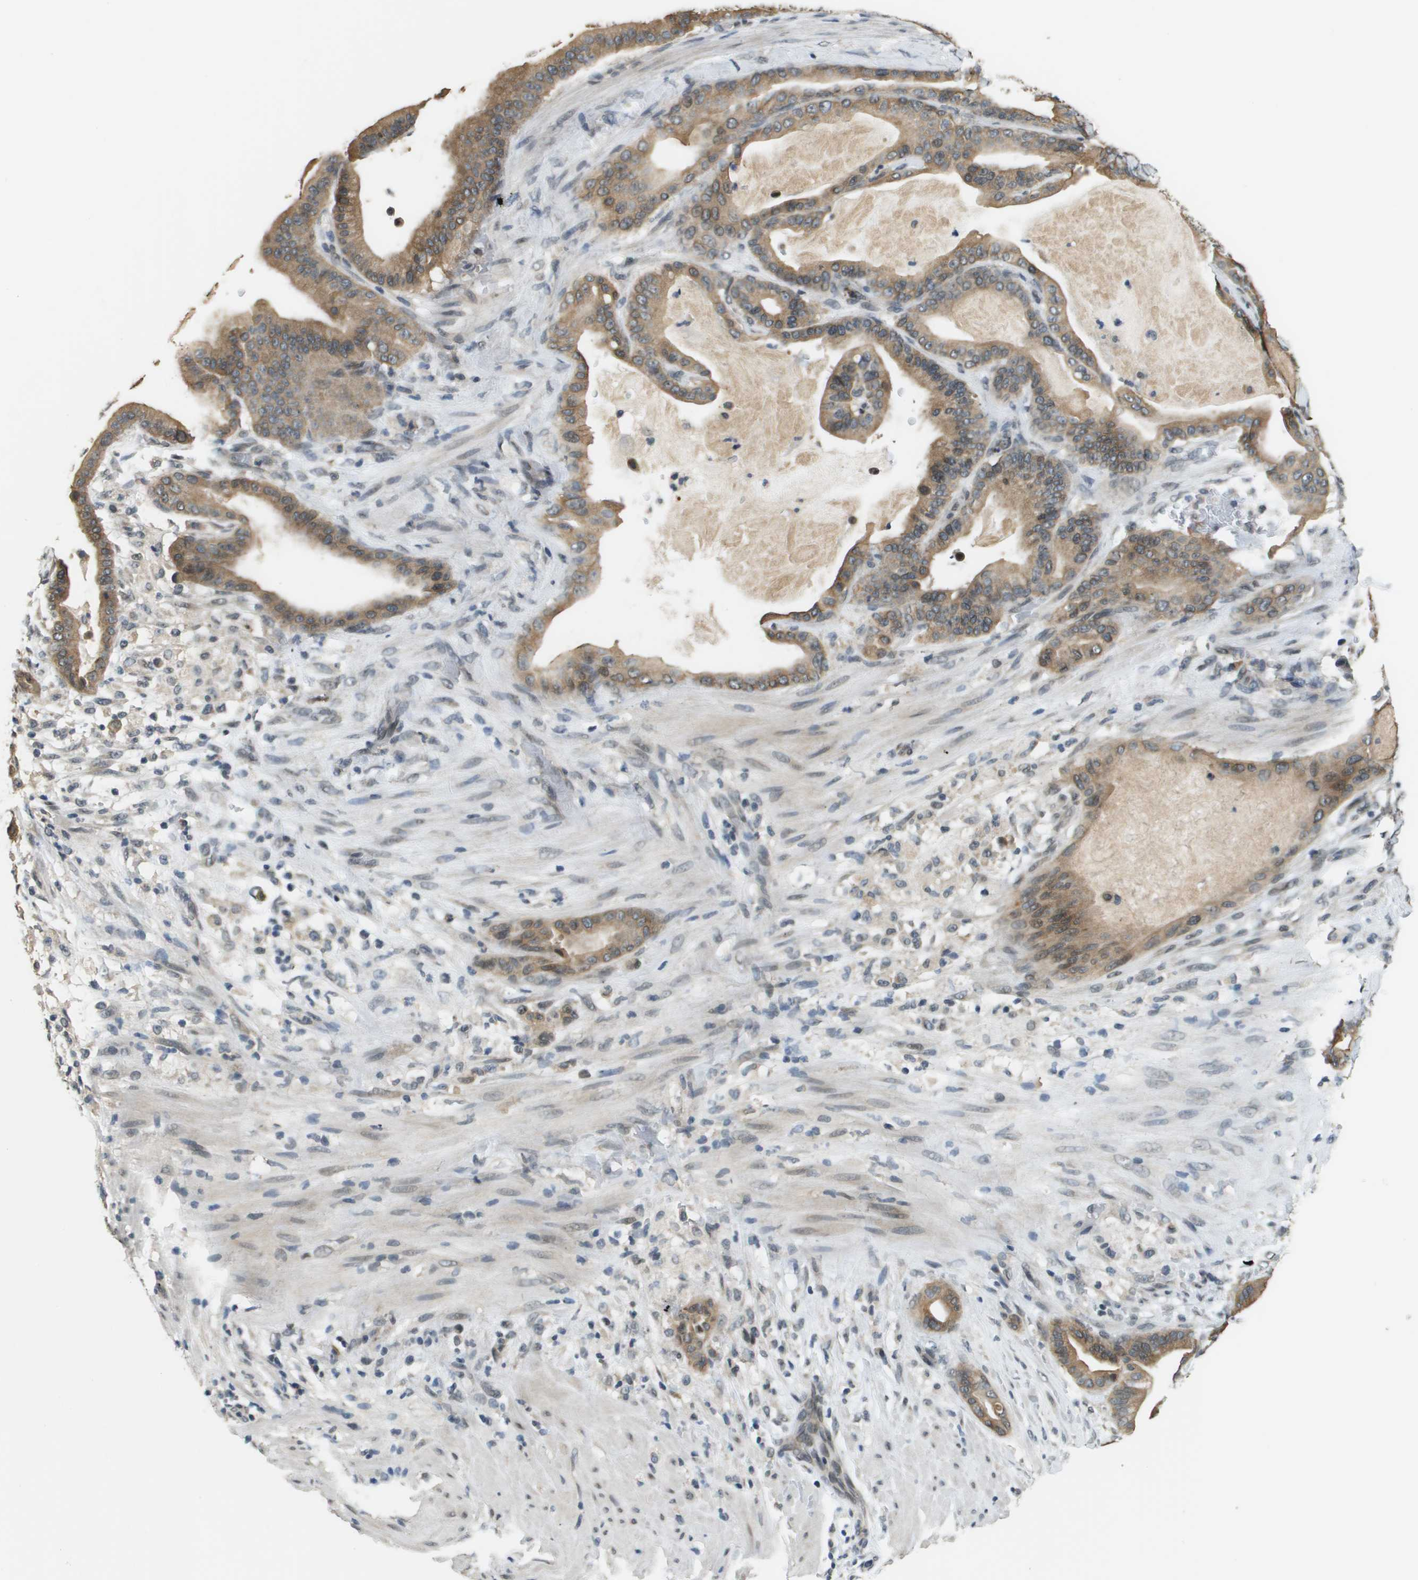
{"staining": {"intensity": "moderate", "quantity": ">75%", "location": "cytoplasmic/membranous"}, "tissue": "pancreatic cancer", "cell_type": "Tumor cells", "image_type": "cancer", "snomed": [{"axis": "morphology", "description": "Adenocarcinoma, NOS"}, {"axis": "topography", "description": "Pancreas"}], "caption": "Brown immunohistochemical staining in pancreatic cancer demonstrates moderate cytoplasmic/membranous positivity in approximately >75% of tumor cells.", "gene": "FANCC", "patient": {"sex": "male", "age": 63}}